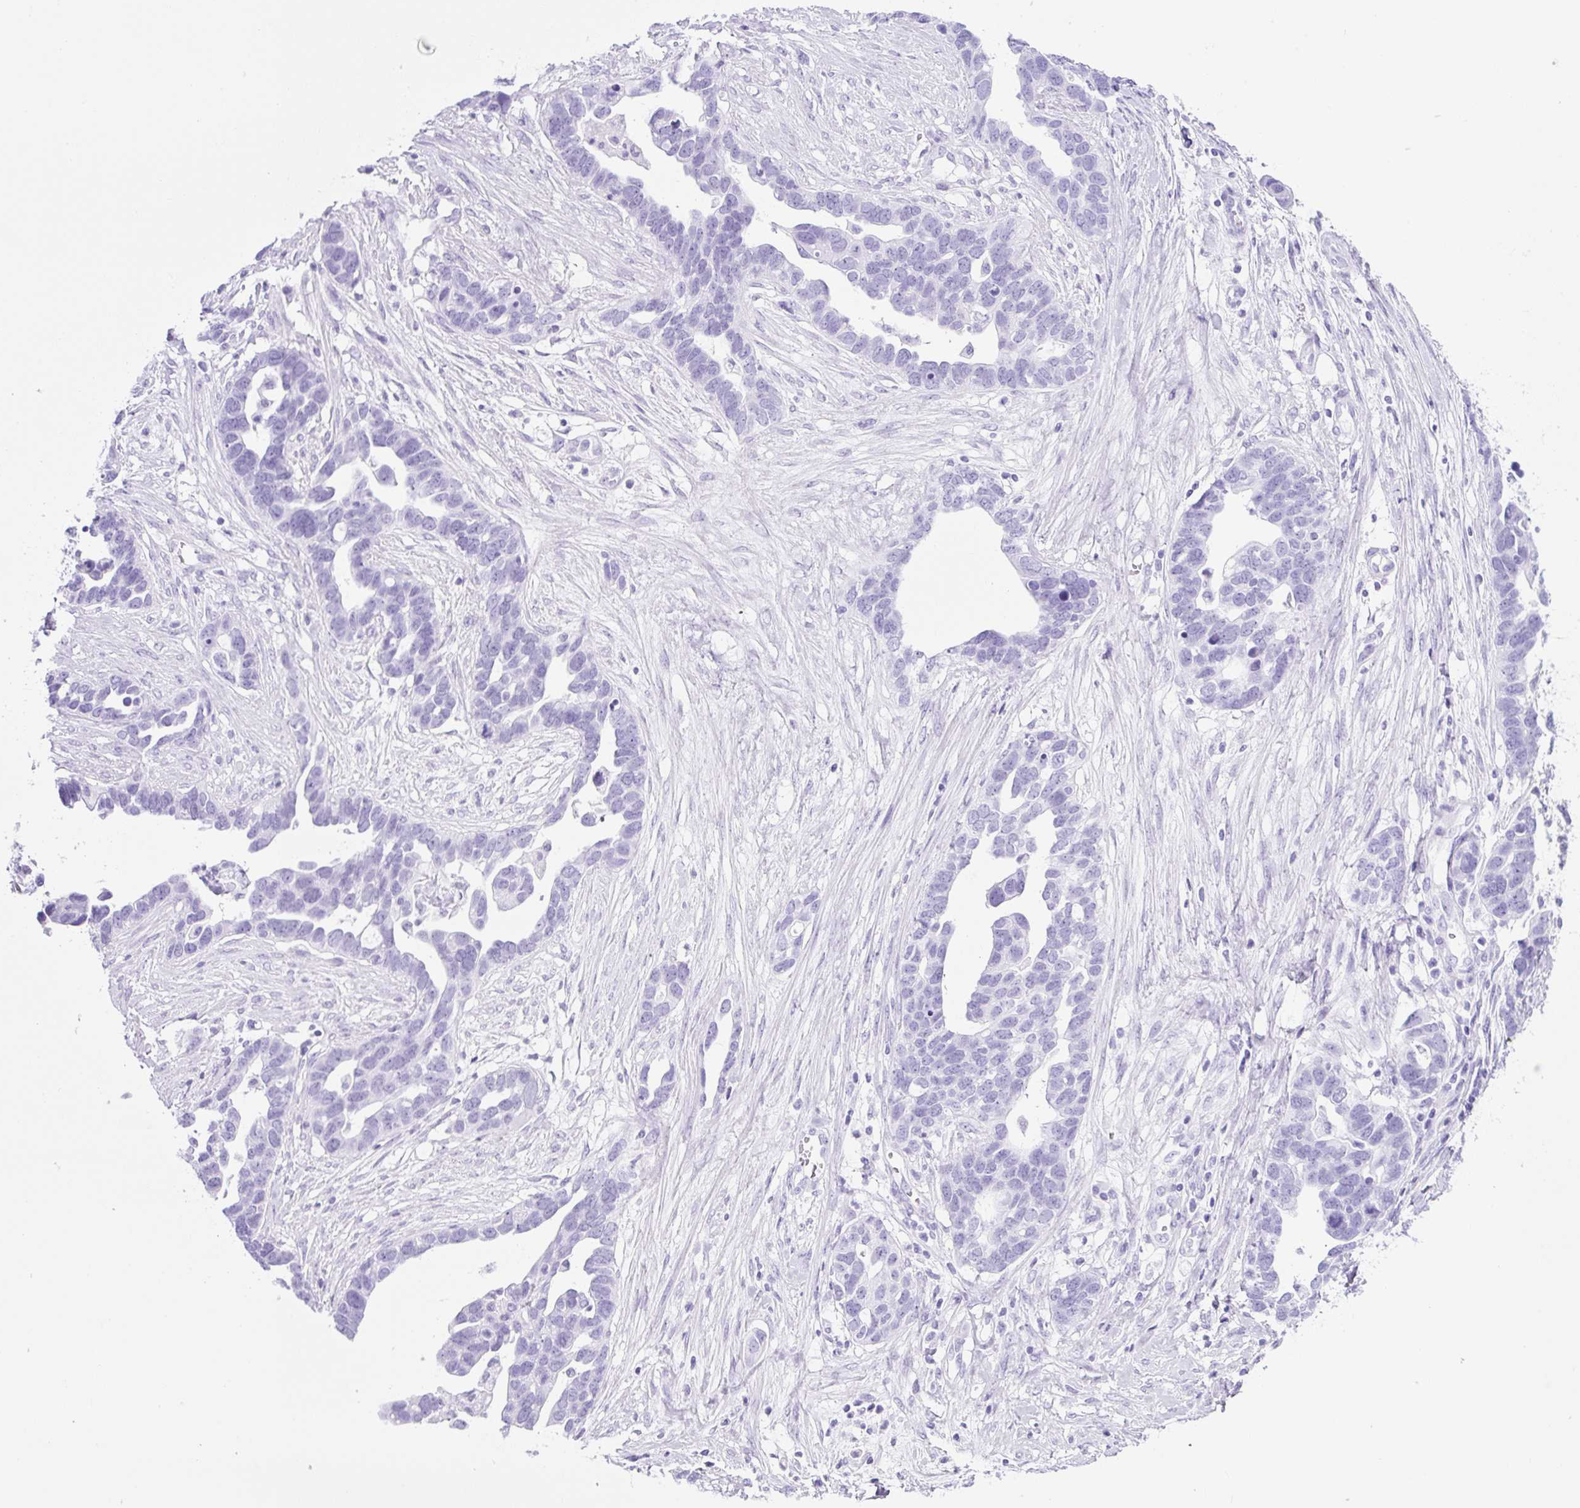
{"staining": {"intensity": "negative", "quantity": "none", "location": "none"}, "tissue": "ovarian cancer", "cell_type": "Tumor cells", "image_type": "cancer", "snomed": [{"axis": "morphology", "description": "Cystadenocarcinoma, serous, NOS"}, {"axis": "topography", "description": "Ovary"}], "caption": "Ovarian cancer was stained to show a protein in brown. There is no significant staining in tumor cells. (Stains: DAB IHC with hematoxylin counter stain, Microscopy: brightfield microscopy at high magnification).", "gene": "TMEM200B", "patient": {"sex": "female", "age": 54}}